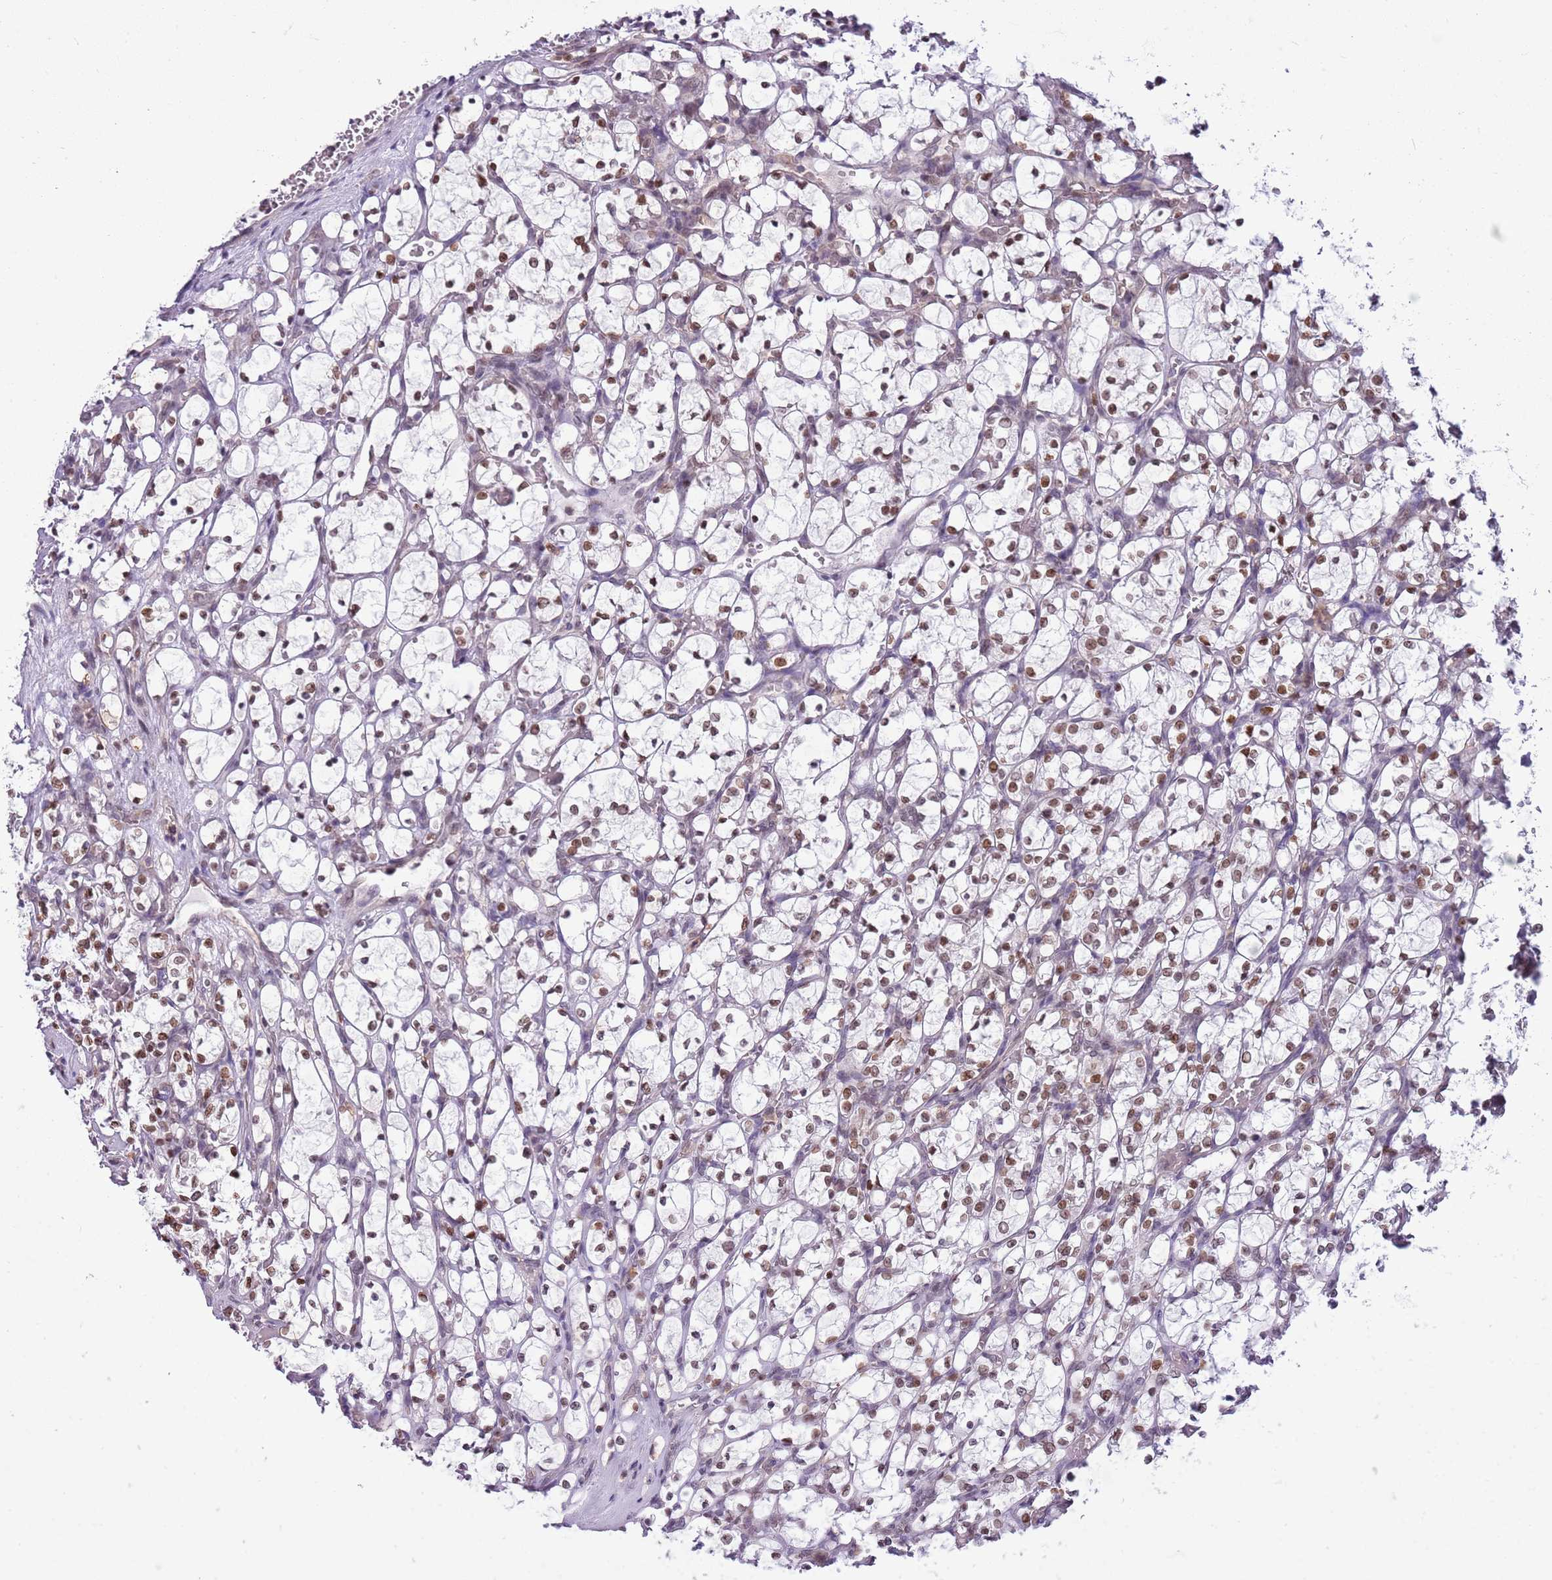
{"staining": {"intensity": "moderate", "quantity": ">75%", "location": "nuclear"}, "tissue": "renal cancer", "cell_type": "Tumor cells", "image_type": "cancer", "snomed": [{"axis": "morphology", "description": "Adenocarcinoma, NOS"}, {"axis": "topography", "description": "Kidney"}], "caption": "Protein expression analysis of adenocarcinoma (renal) displays moderate nuclear staining in approximately >75% of tumor cells.", "gene": "DHX32", "patient": {"sex": "female", "age": 69}}